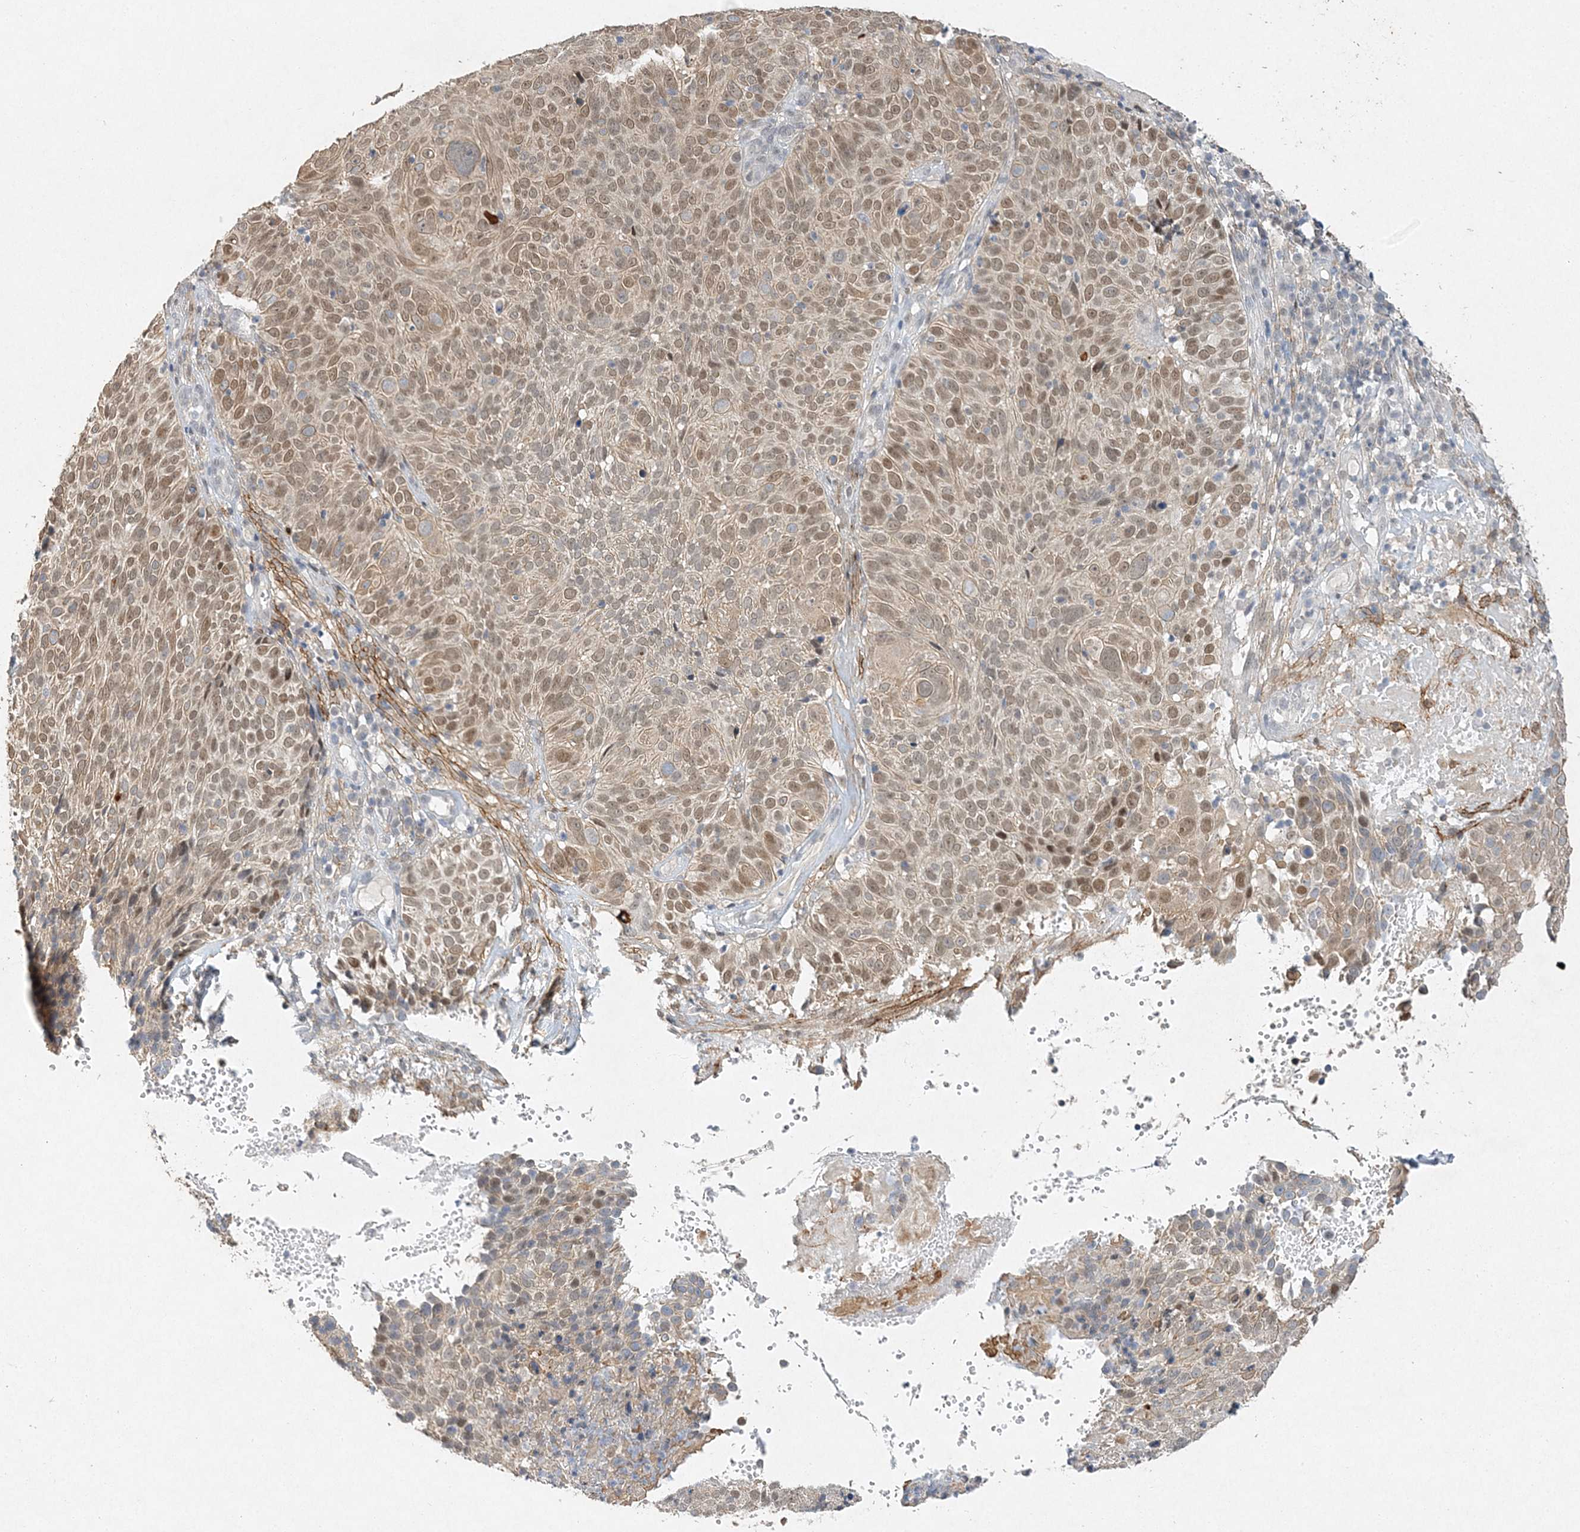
{"staining": {"intensity": "moderate", "quantity": ">75%", "location": "nuclear"}, "tissue": "cervical cancer", "cell_type": "Tumor cells", "image_type": "cancer", "snomed": [{"axis": "morphology", "description": "Squamous cell carcinoma, NOS"}, {"axis": "topography", "description": "Cervix"}], "caption": "This micrograph displays cervical squamous cell carcinoma stained with immunohistochemistry (IHC) to label a protein in brown. The nuclear of tumor cells show moderate positivity for the protein. Nuclei are counter-stained blue.", "gene": "MAT2B", "patient": {"sex": "female", "age": 74}}